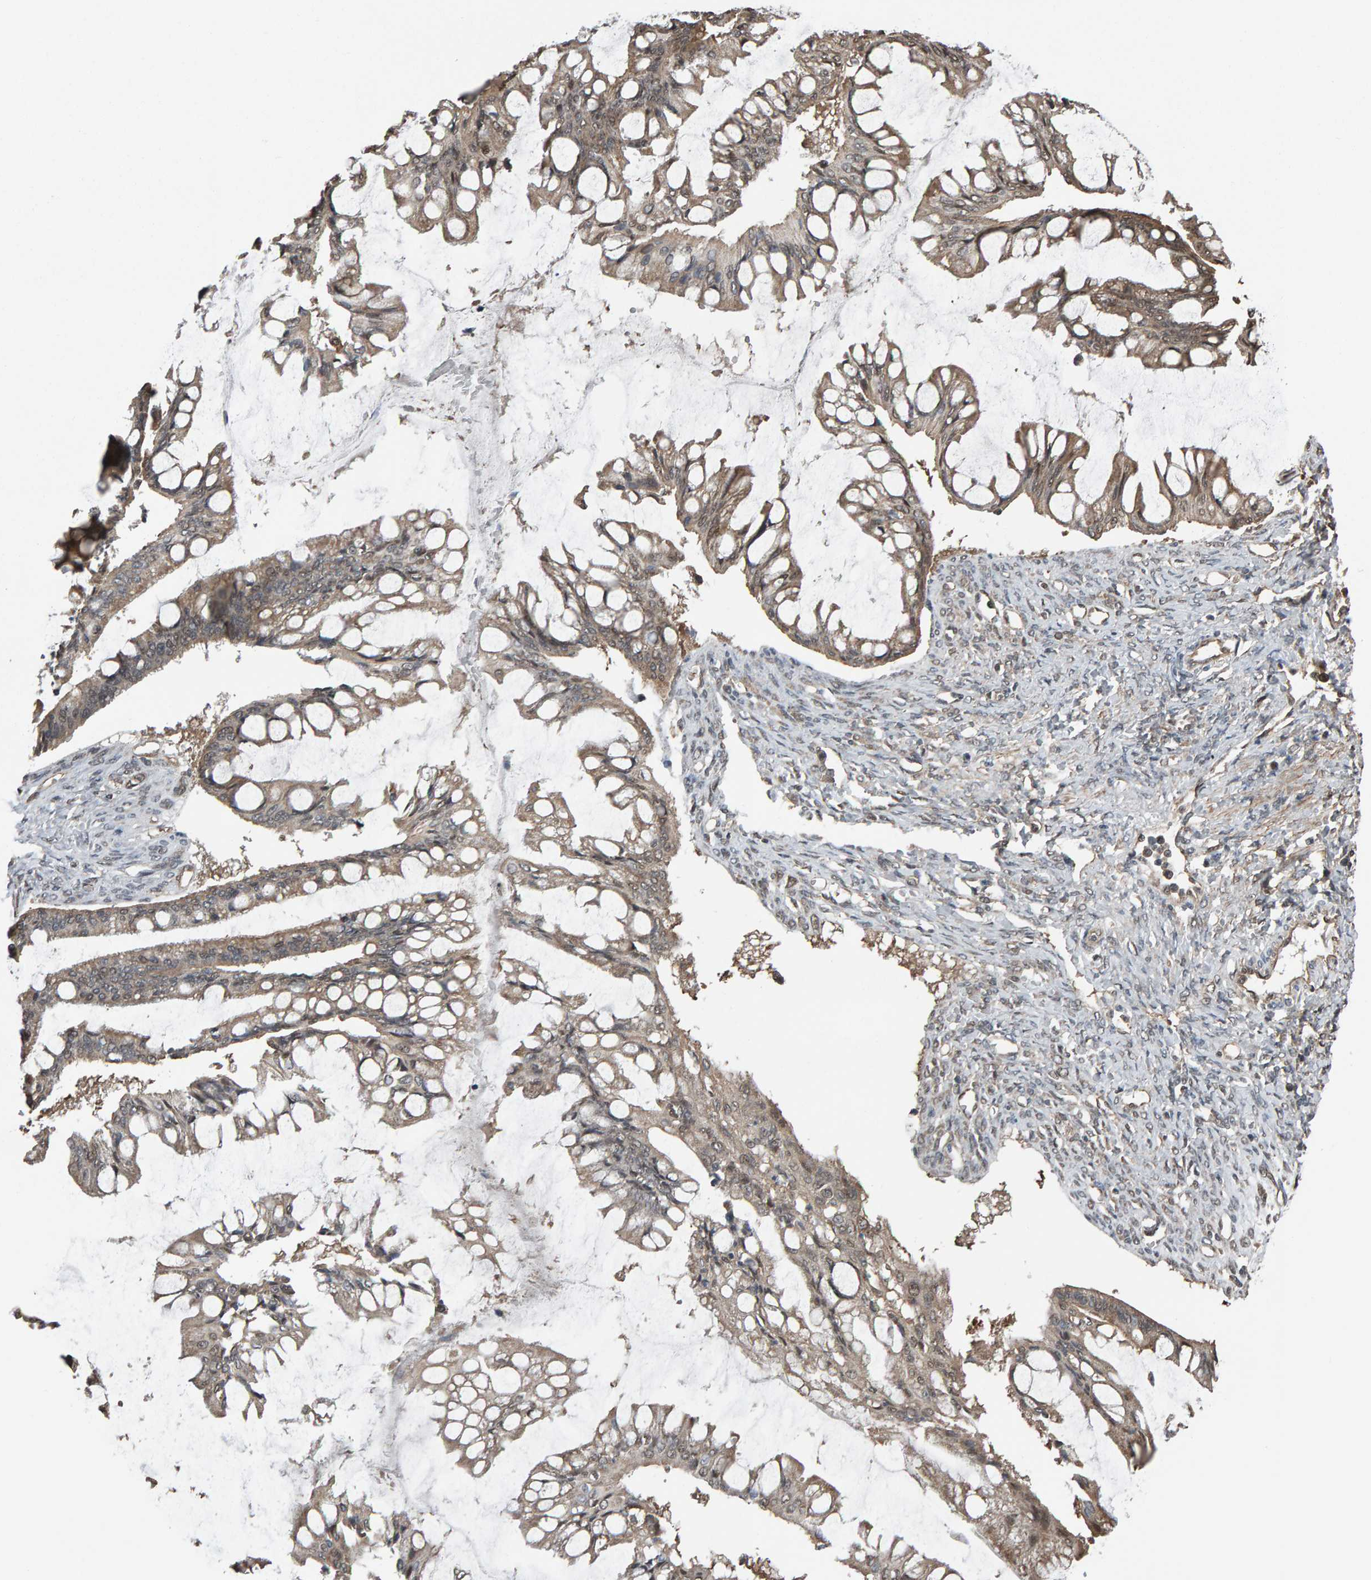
{"staining": {"intensity": "weak", "quantity": ">75%", "location": "cytoplasmic/membranous"}, "tissue": "ovarian cancer", "cell_type": "Tumor cells", "image_type": "cancer", "snomed": [{"axis": "morphology", "description": "Cystadenocarcinoma, mucinous, NOS"}, {"axis": "topography", "description": "Ovary"}], "caption": "The photomicrograph exhibits immunohistochemical staining of ovarian mucinous cystadenocarcinoma. There is weak cytoplasmic/membranous staining is identified in about >75% of tumor cells.", "gene": "COASY", "patient": {"sex": "female", "age": 73}}